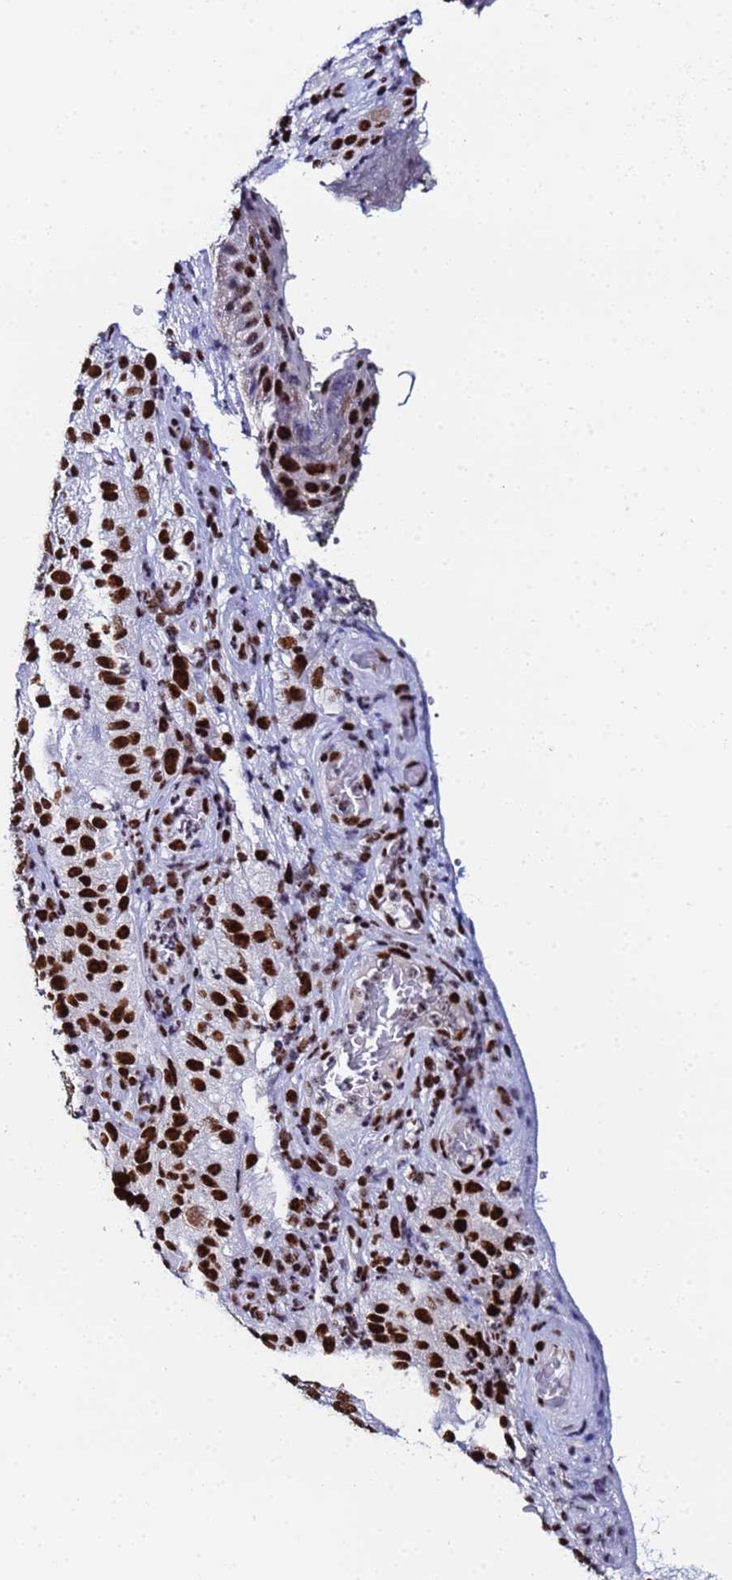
{"staining": {"intensity": "strong", "quantity": ">75%", "location": "nuclear"}, "tissue": "melanoma", "cell_type": "Tumor cells", "image_type": "cancer", "snomed": [{"axis": "morphology", "description": "Malignant melanoma, NOS"}, {"axis": "topography", "description": "Skin"}], "caption": "The histopathology image shows immunohistochemical staining of melanoma. There is strong nuclear staining is appreciated in about >75% of tumor cells.", "gene": "SNRPA1", "patient": {"sex": "female", "age": 96}}